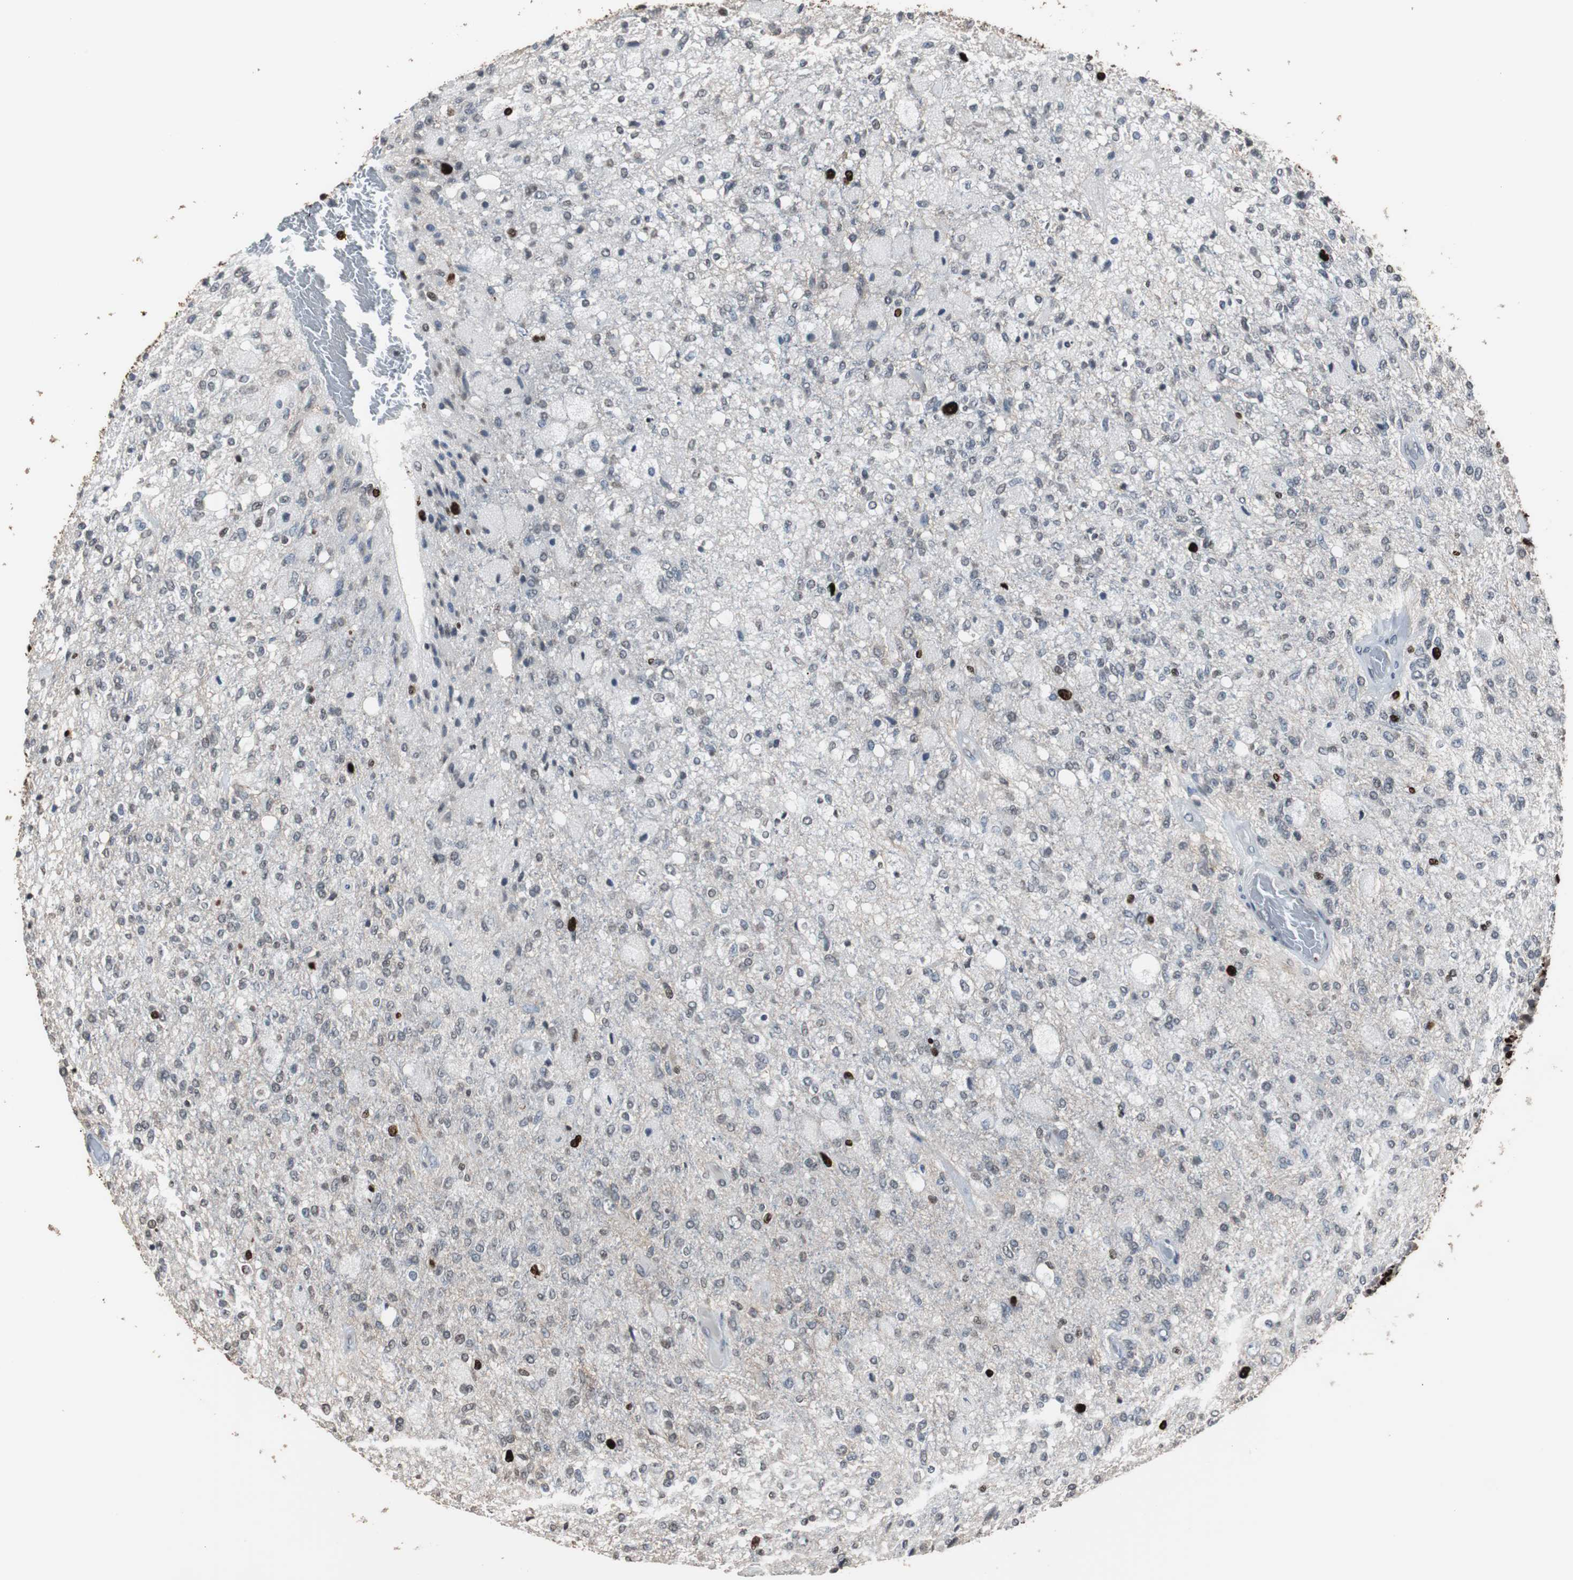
{"staining": {"intensity": "strong", "quantity": "<25%", "location": "cytoplasmic/membranous,nuclear"}, "tissue": "glioma", "cell_type": "Tumor cells", "image_type": "cancer", "snomed": [{"axis": "morphology", "description": "Normal tissue, NOS"}, {"axis": "morphology", "description": "Glioma, malignant, High grade"}, {"axis": "topography", "description": "Cerebral cortex"}], "caption": "High-grade glioma (malignant) stained with a protein marker demonstrates strong staining in tumor cells.", "gene": "TOP2A", "patient": {"sex": "male", "age": 77}}